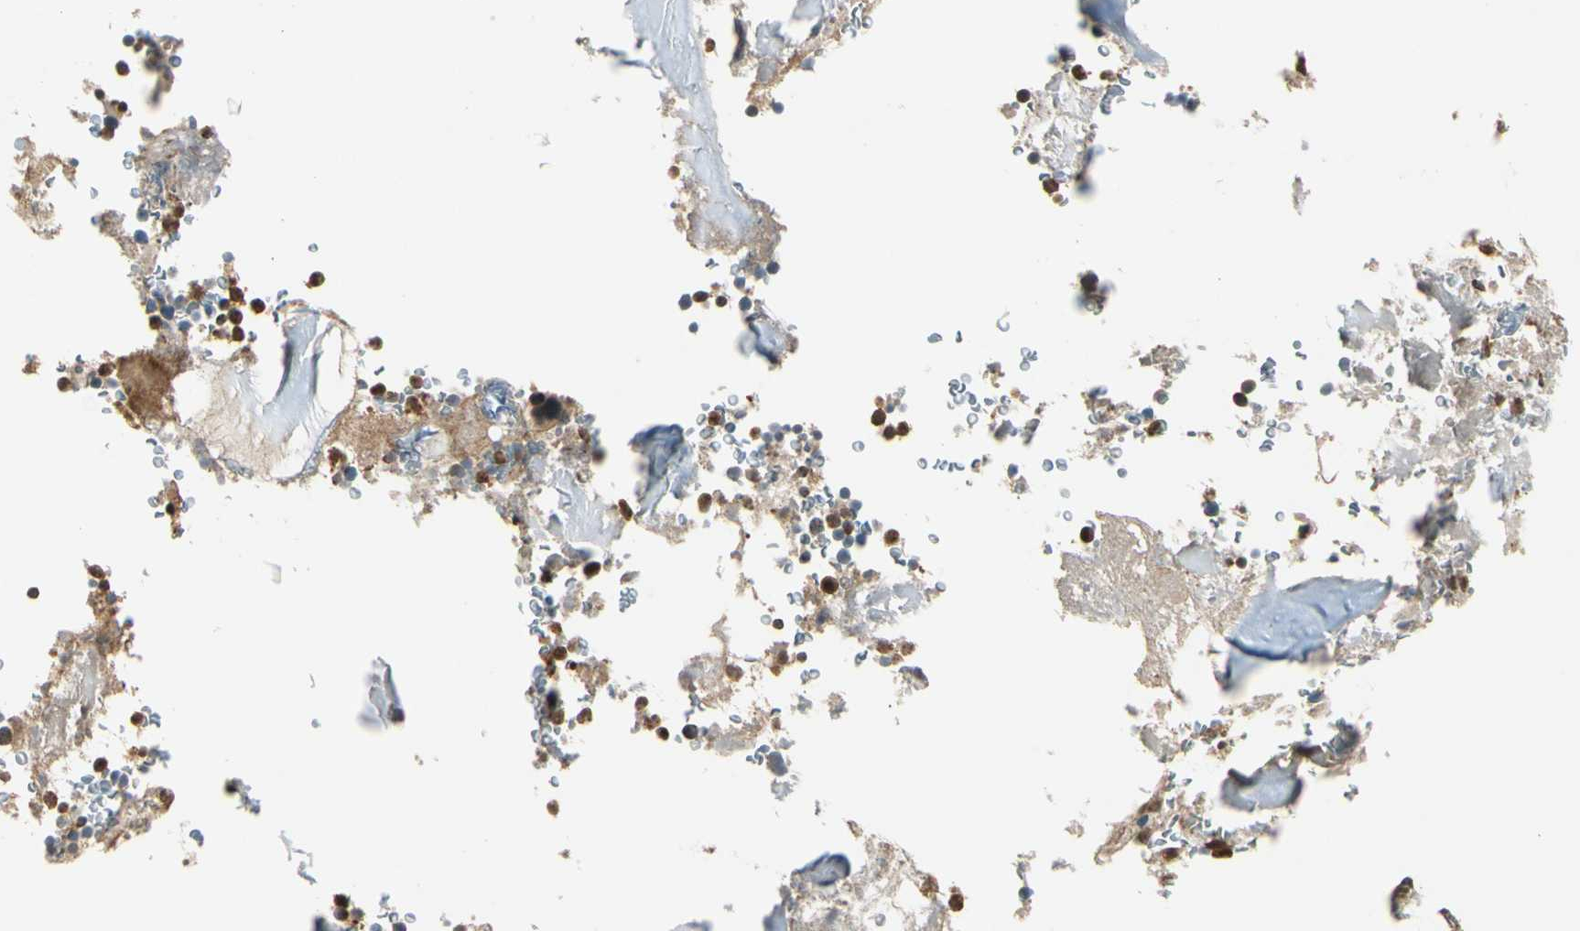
{"staining": {"intensity": "moderate", "quantity": ">75%", "location": "nuclear"}, "tissue": "bone marrow", "cell_type": "Hematopoietic cells", "image_type": "normal", "snomed": [{"axis": "morphology", "description": "Normal tissue, NOS"}, {"axis": "topography", "description": "Bone marrow"}], "caption": "Immunohistochemistry photomicrograph of normal bone marrow: human bone marrow stained using immunohistochemistry (IHC) exhibits medium levels of moderate protein expression localized specifically in the nuclear of hematopoietic cells, appearing as a nuclear brown color.", "gene": "PRDX5", "patient": {"sex": "male"}}